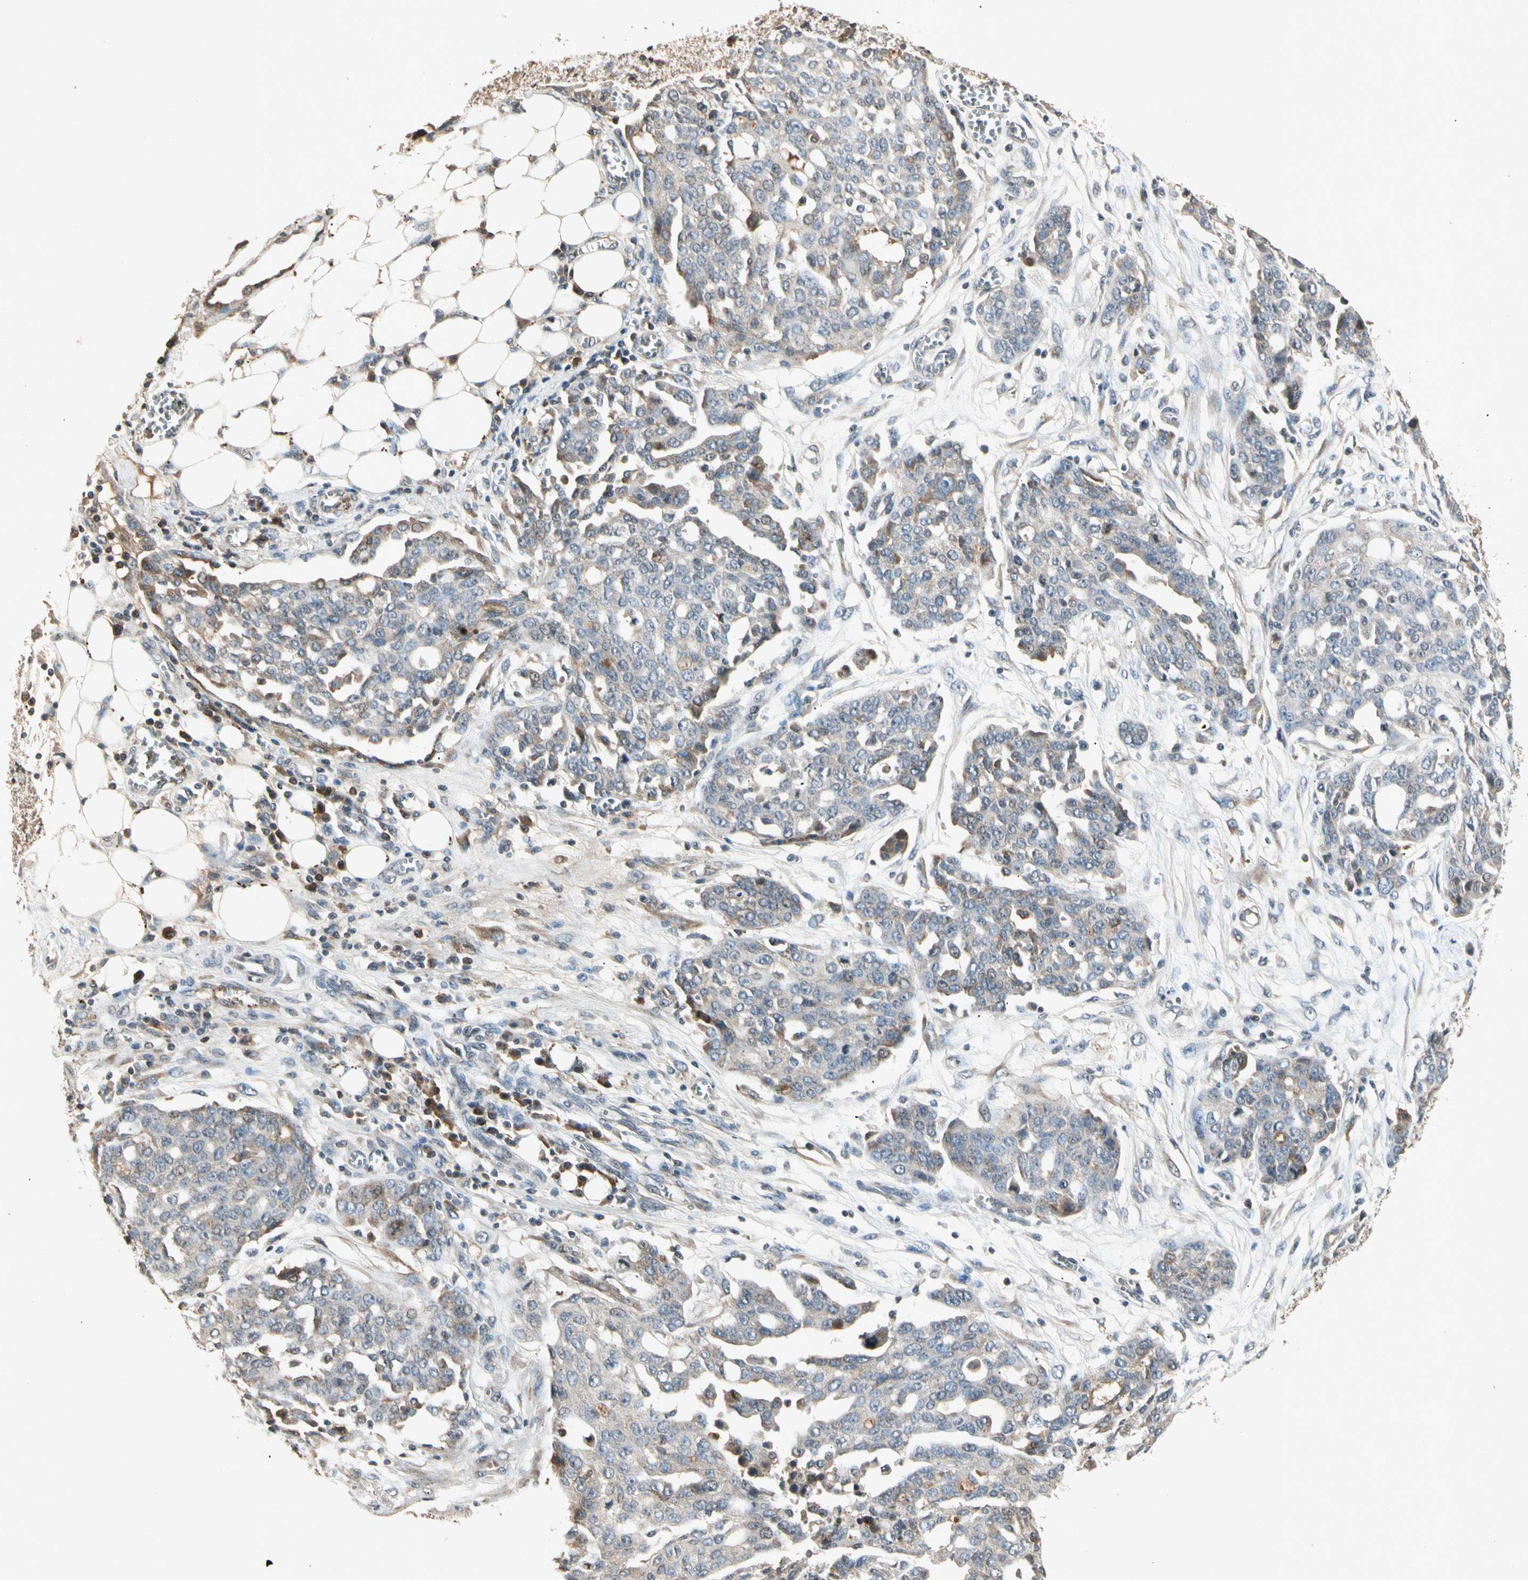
{"staining": {"intensity": "weak", "quantity": "25%-75%", "location": "cytoplasmic/membranous"}, "tissue": "ovarian cancer", "cell_type": "Tumor cells", "image_type": "cancer", "snomed": [{"axis": "morphology", "description": "Cystadenocarcinoma, serous, NOS"}, {"axis": "topography", "description": "Soft tissue"}, {"axis": "topography", "description": "Ovary"}], "caption": "Ovarian cancer was stained to show a protein in brown. There is low levels of weak cytoplasmic/membranous expression in about 25%-75% of tumor cells. (DAB (3,3'-diaminobenzidine) IHC with brightfield microscopy, high magnification).", "gene": "CP", "patient": {"sex": "female", "age": 57}}